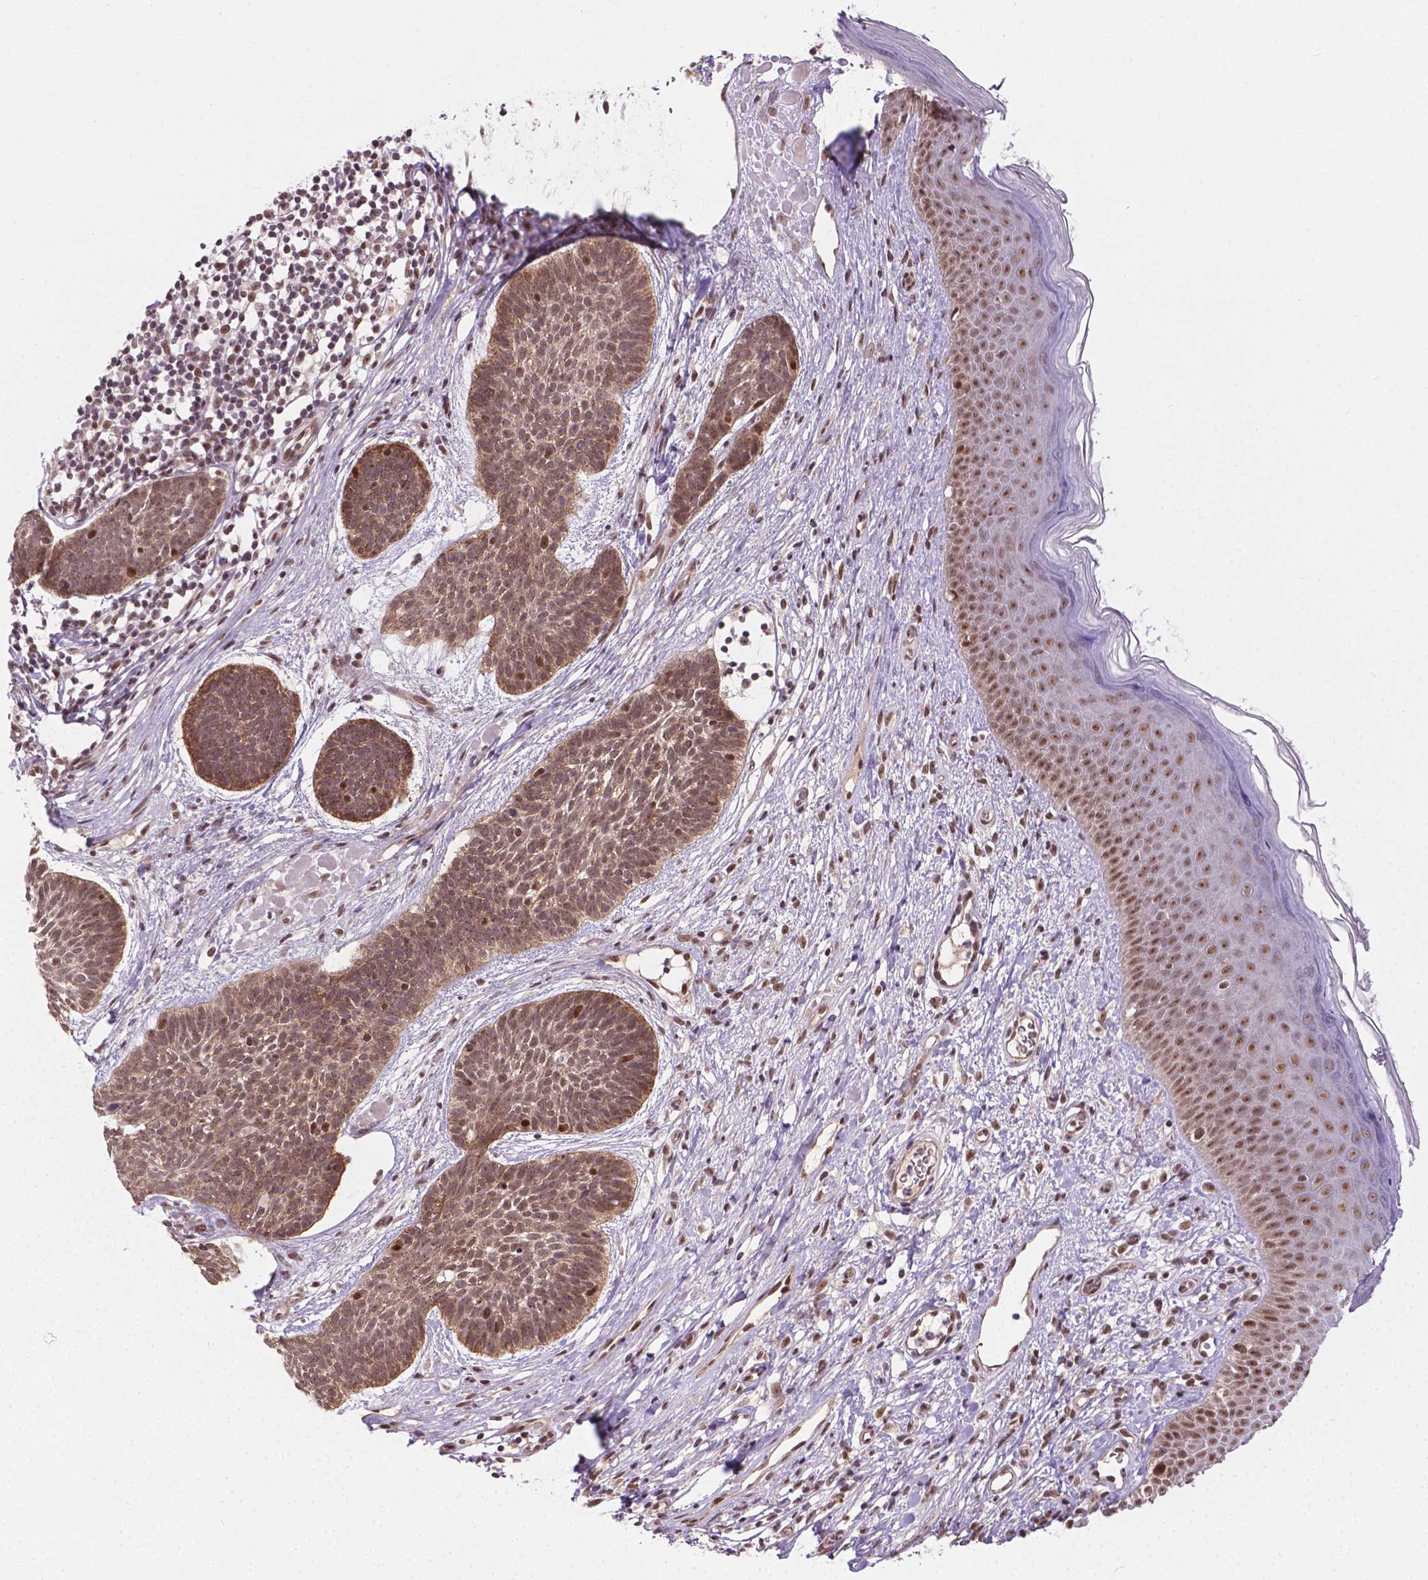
{"staining": {"intensity": "weak", "quantity": ">75%", "location": "cytoplasmic/membranous,nuclear"}, "tissue": "skin cancer", "cell_type": "Tumor cells", "image_type": "cancer", "snomed": [{"axis": "morphology", "description": "Basal cell carcinoma"}, {"axis": "topography", "description": "Skin"}], "caption": "Approximately >75% of tumor cells in human basal cell carcinoma (skin) exhibit weak cytoplasmic/membranous and nuclear protein staining as visualized by brown immunohistochemical staining.", "gene": "ANKRD54", "patient": {"sex": "male", "age": 85}}